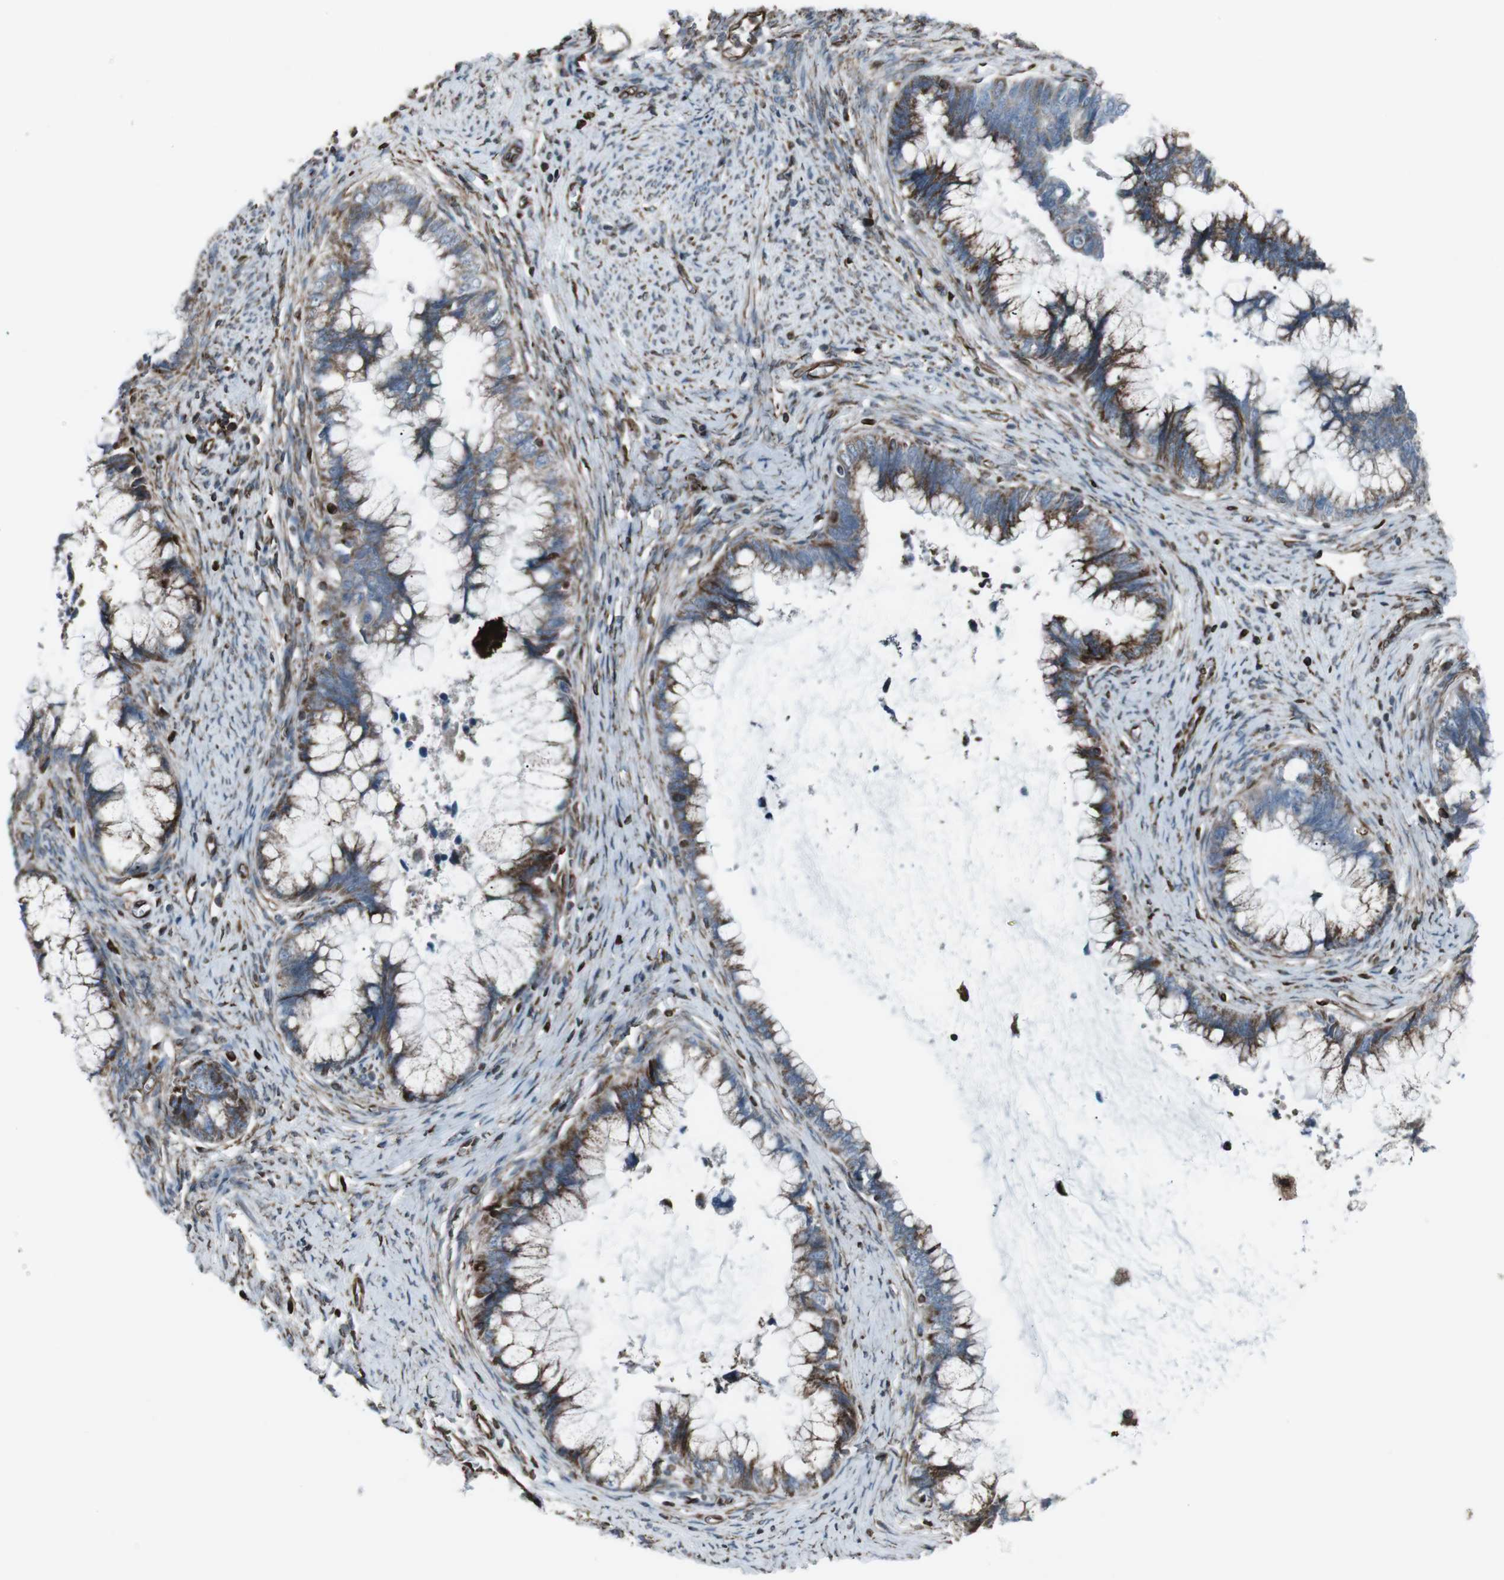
{"staining": {"intensity": "moderate", "quantity": "25%-75%", "location": "cytoplasmic/membranous"}, "tissue": "cervical cancer", "cell_type": "Tumor cells", "image_type": "cancer", "snomed": [{"axis": "morphology", "description": "Adenocarcinoma, NOS"}, {"axis": "topography", "description": "Cervix"}], "caption": "Human adenocarcinoma (cervical) stained for a protein (brown) shows moderate cytoplasmic/membranous positive expression in about 25%-75% of tumor cells.", "gene": "TMEM141", "patient": {"sex": "female", "age": 44}}